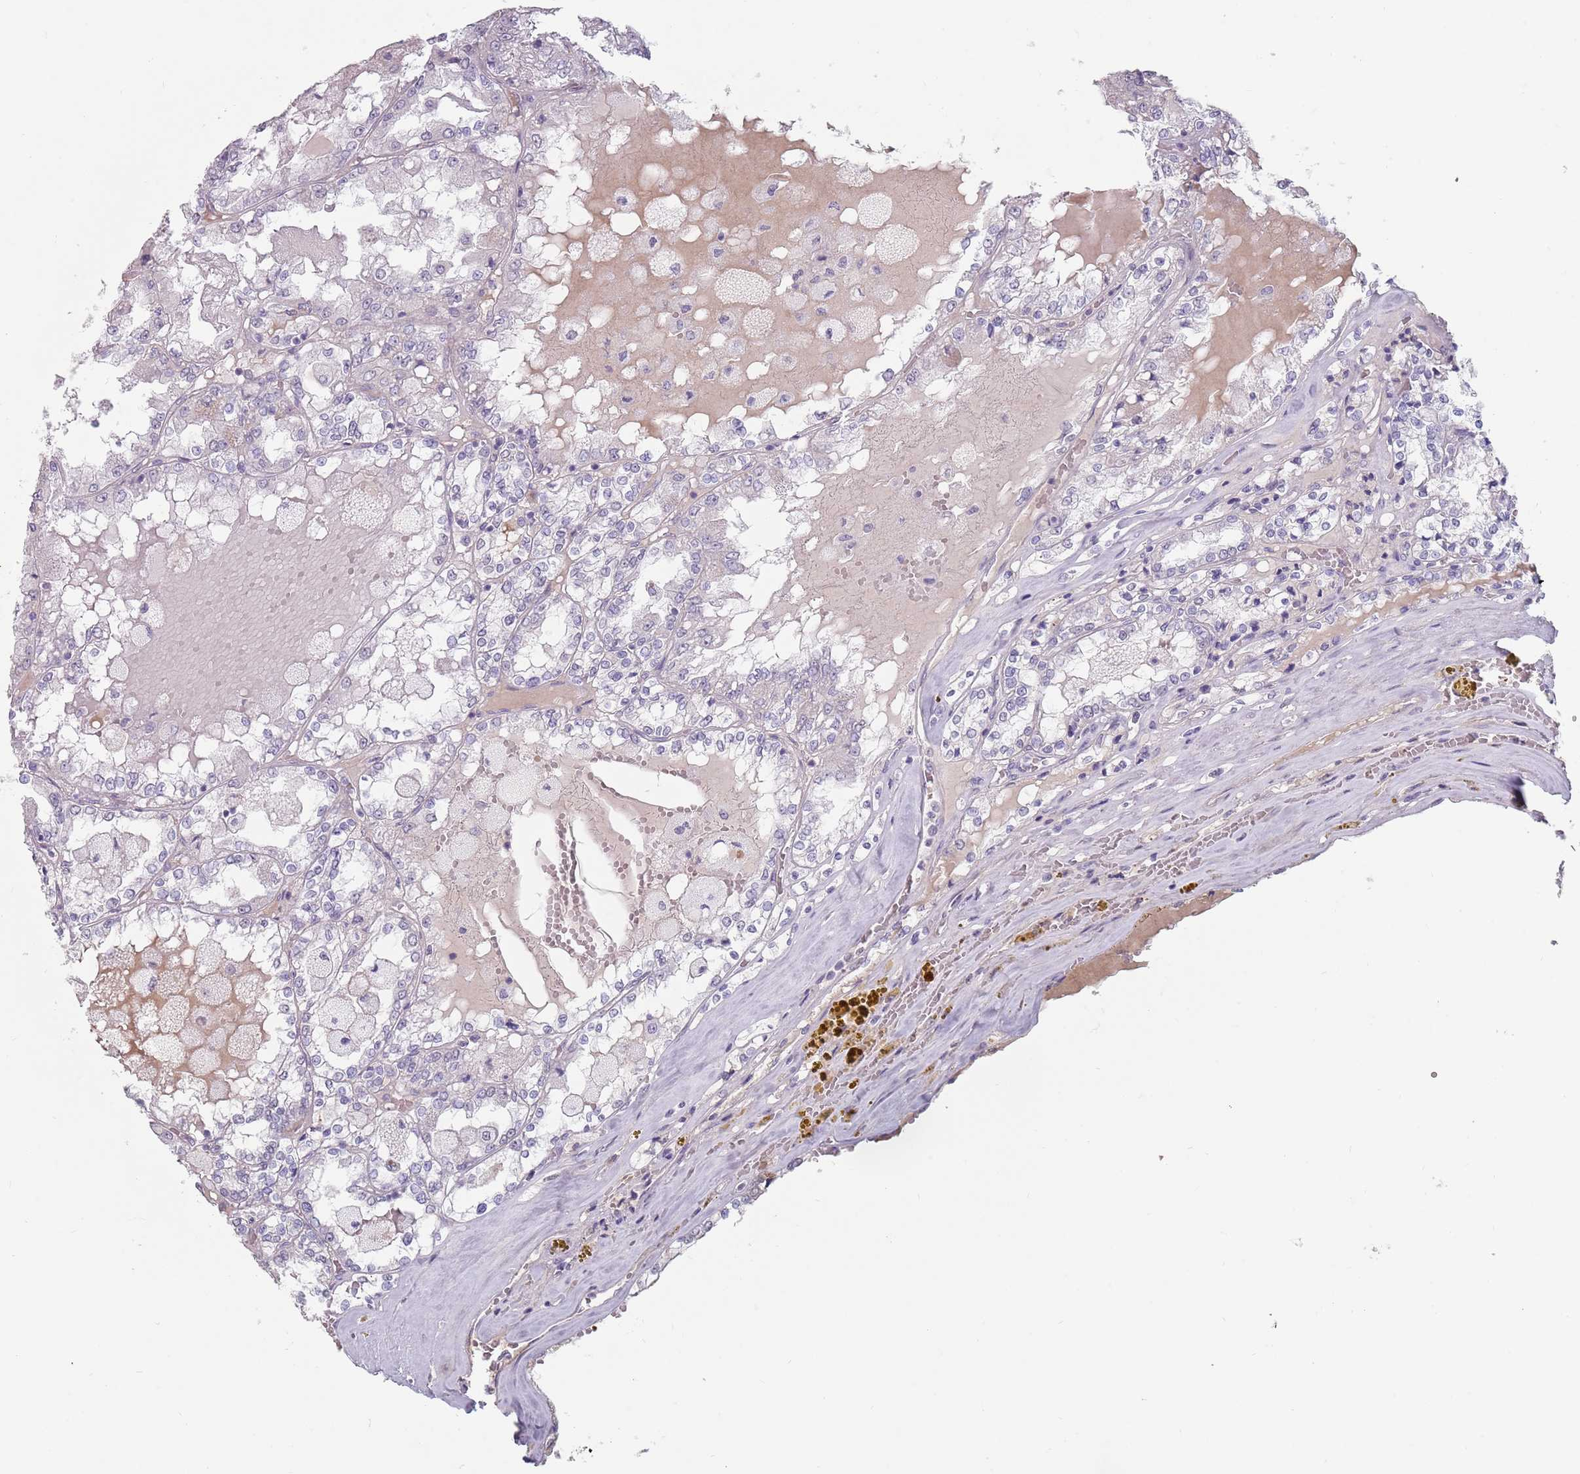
{"staining": {"intensity": "negative", "quantity": "none", "location": "none"}, "tissue": "renal cancer", "cell_type": "Tumor cells", "image_type": "cancer", "snomed": [{"axis": "morphology", "description": "Adenocarcinoma, NOS"}, {"axis": "topography", "description": "Kidney"}], "caption": "Renal cancer (adenocarcinoma) stained for a protein using immunohistochemistry (IHC) displays no staining tumor cells.", "gene": "STYK1", "patient": {"sex": "female", "age": 56}}